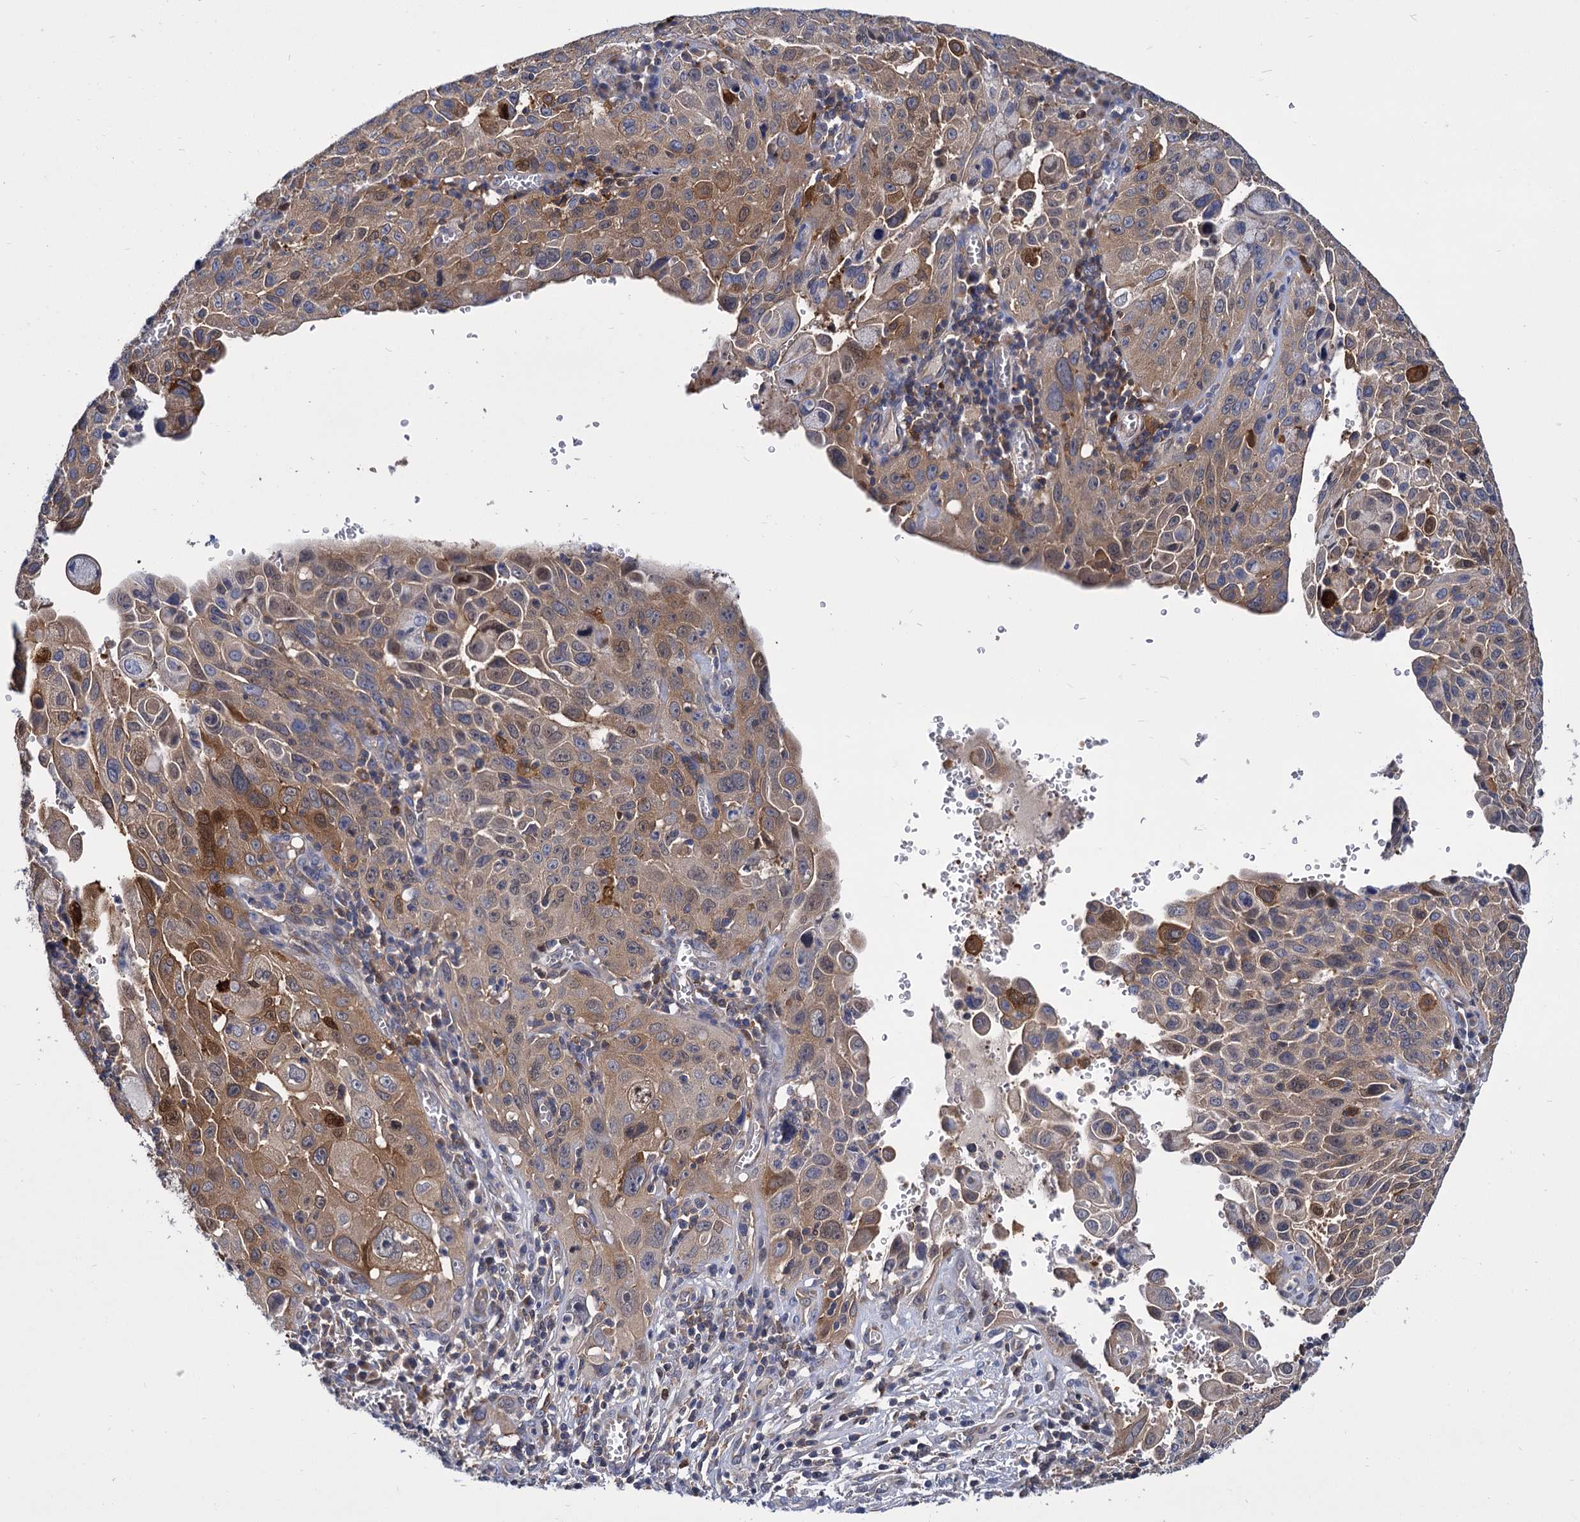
{"staining": {"intensity": "moderate", "quantity": "25%-75%", "location": "cytoplasmic/membranous"}, "tissue": "cervical cancer", "cell_type": "Tumor cells", "image_type": "cancer", "snomed": [{"axis": "morphology", "description": "Squamous cell carcinoma, NOS"}, {"axis": "topography", "description": "Cervix"}], "caption": "A high-resolution image shows immunohistochemistry (IHC) staining of squamous cell carcinoma (cervical), which exhibits moderate cytoplasmic/membranous expression in approximately 25%-75% of tumor cells.", "gene": "GCLC", "patient": {"sex": "female", "age": 42}}